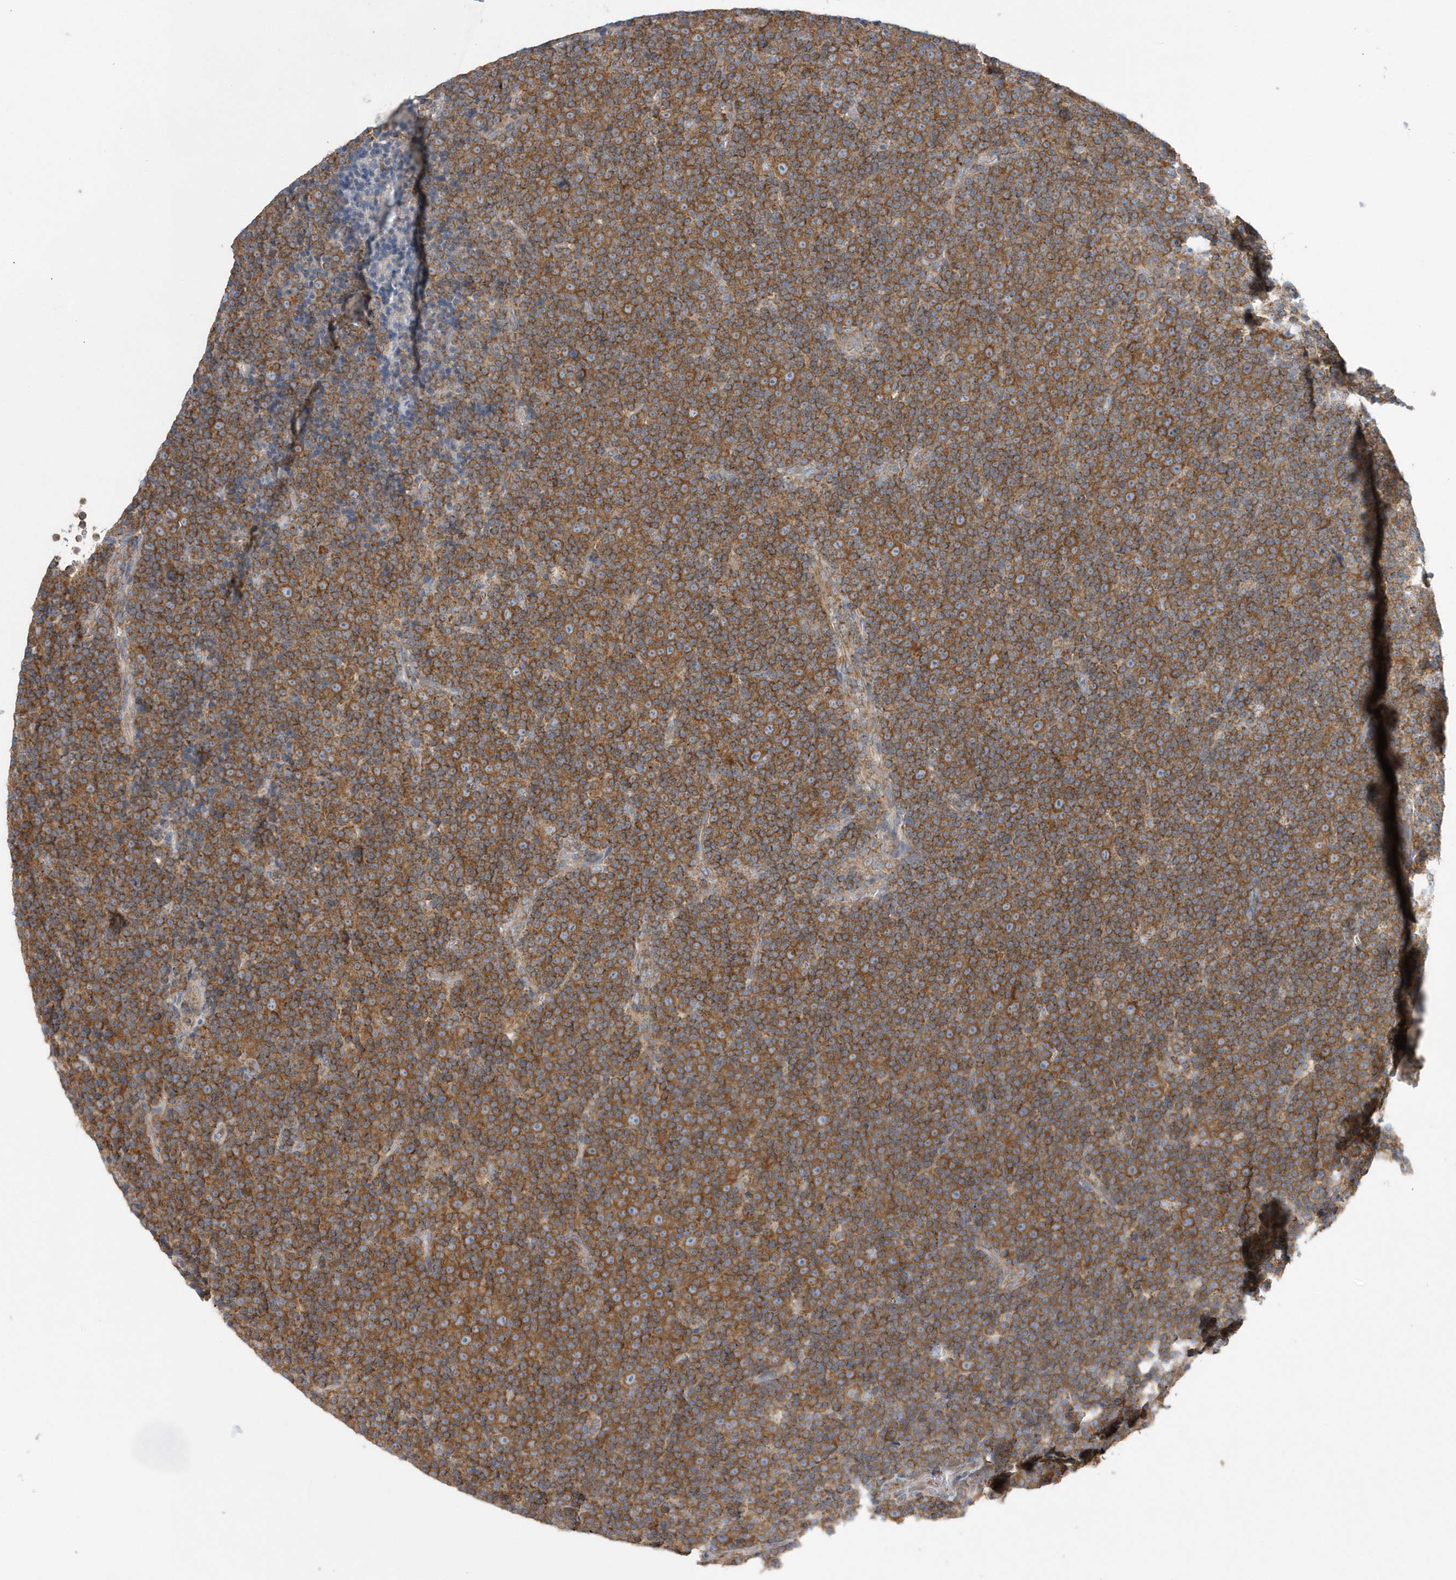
{"staining": {"intensity": "strong", "quantity": ">75%", "location": "cytoplasmic/membranous"}, "tissue": "lymphoma", "cell_type": "Tumor cells", "image_type": "cancer", "snomed": [{"axis": "morphology", "description": "Malignant lymphoma, non-Hodgkin's type, Low grade"}, {"axis": "topography", "description": "Lymph node"}], "caption": "Human low-grade malignant lymphoma, non-Hodgkin's type stained with a brown dye demonstrates strong cytoplasmic/membranous positive expression in approximately >75% of tumor cells.", "gene": "SPATA5", "patient": {"sex": "female", "age": 67}}